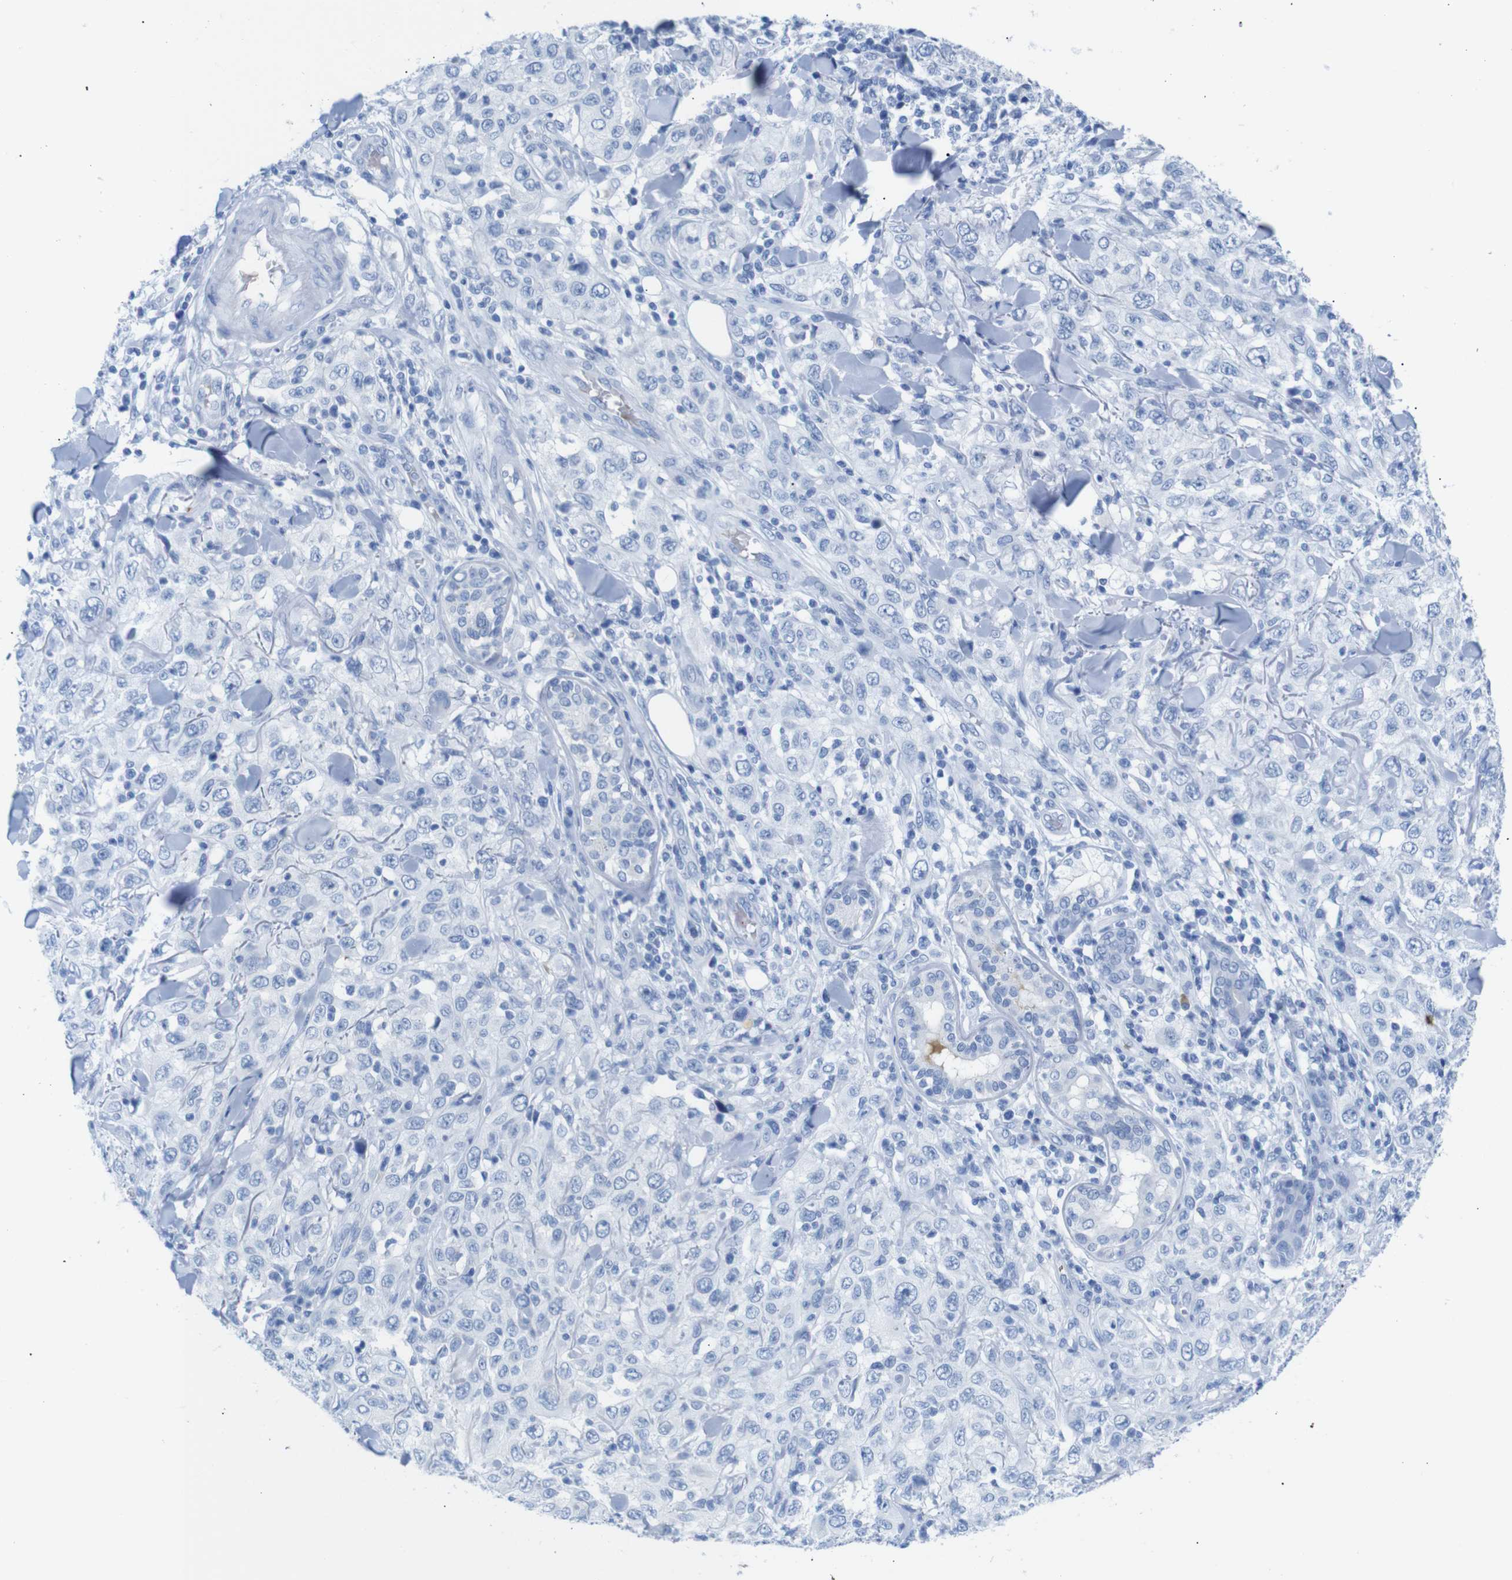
{"staining": {"intensity": "negative", "quantity": "none", "location": "none"}, "tissue": "skin cancer", "cell_type": "Tumor cells", "image_type": "cancer", "snomed": [{"axis": "morphology", "description": "Squamous cell carcinoma, NOS"}, {"axis": "topography", "description": "Skin"}], "caption": "Skin squamous cell carcinoma was stained to show a protein in brown. There is no significant positivity in tumor cells.", "gene": "ERVMER34-1", "patient": {"sex": "female", "age": 88}}